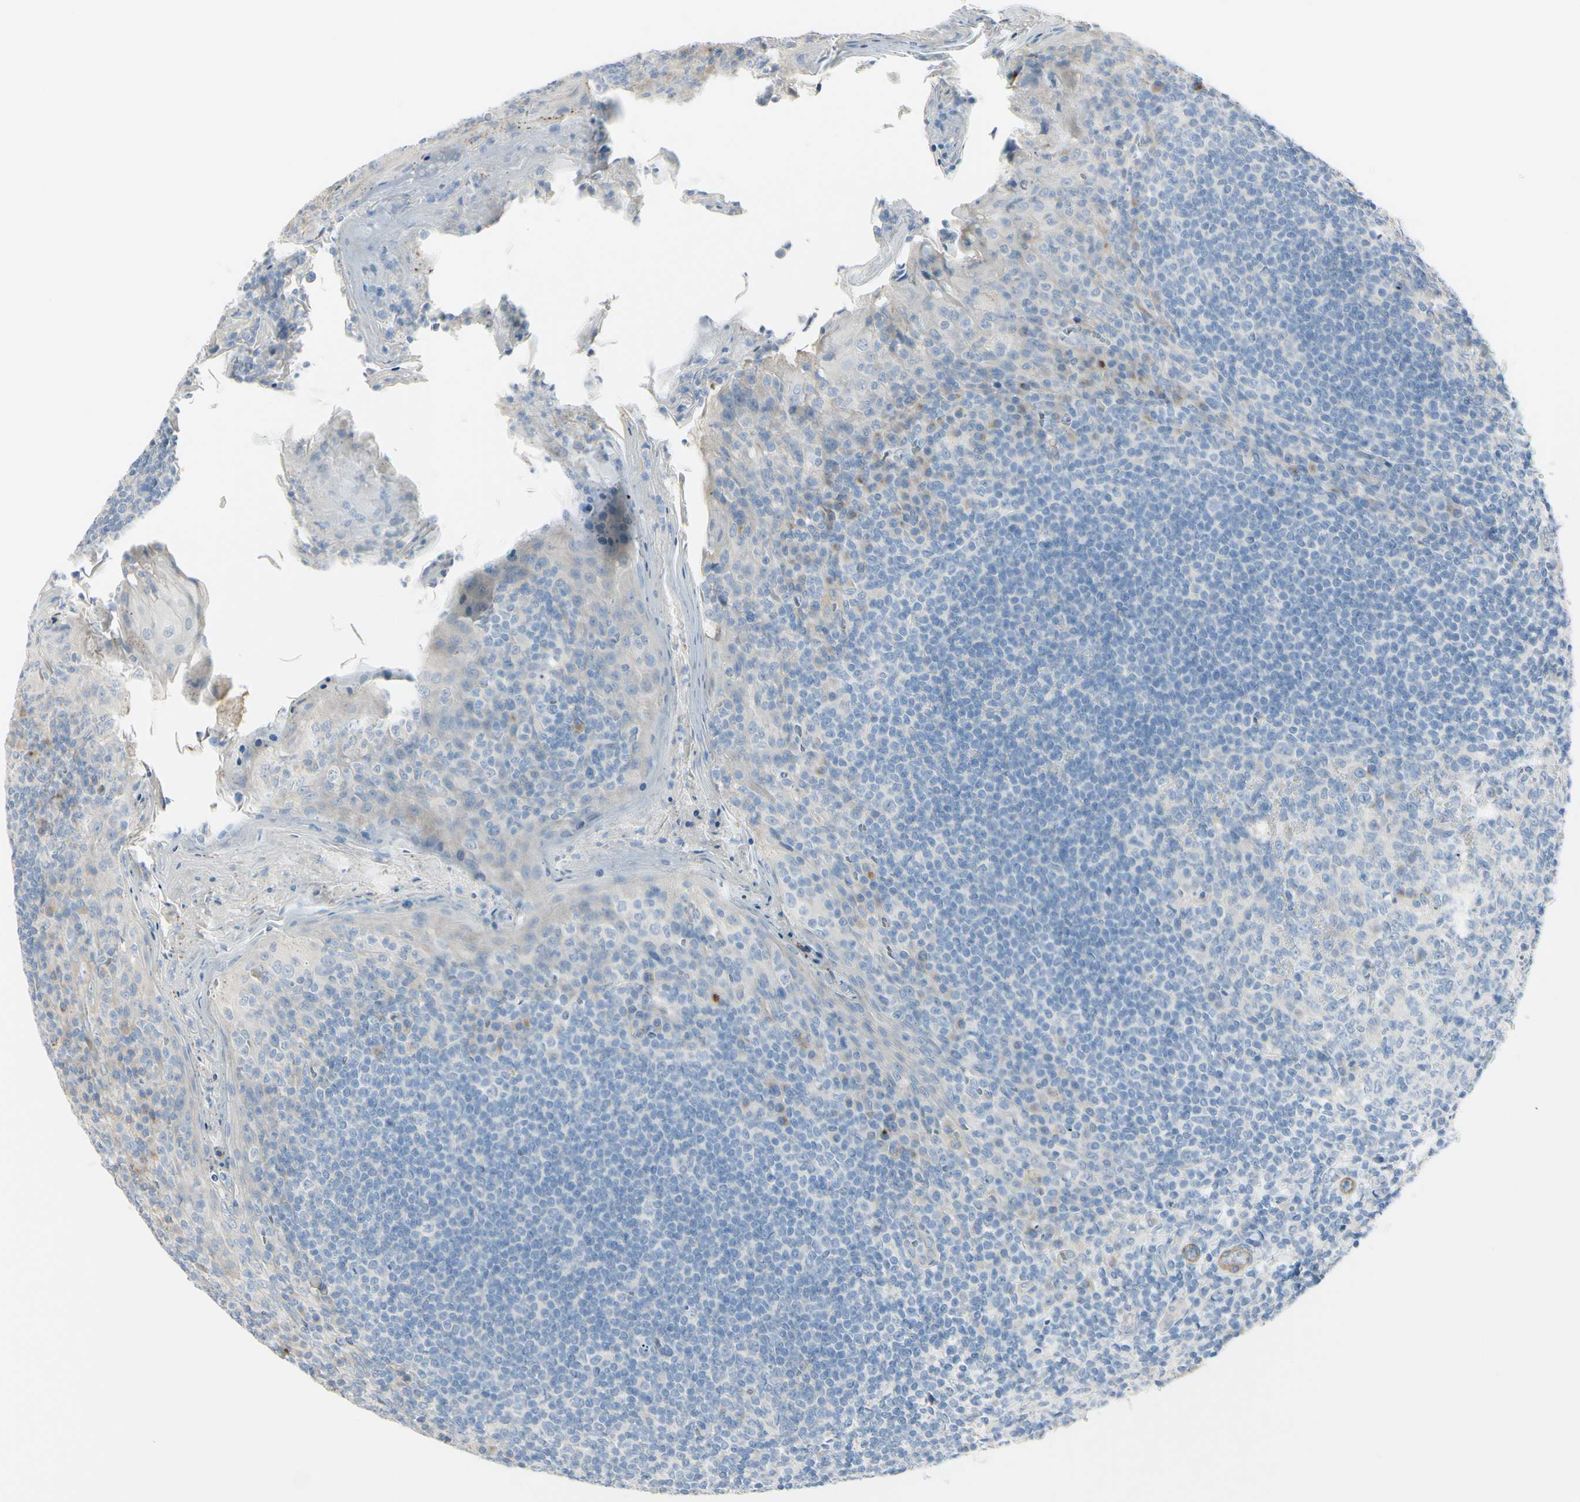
{"staining": {"intensity": "negative", "quantity": "none", "location": "none"}, "tissue": "tonsil", "cell_type": "Germinal center cells", "image_type": "normal", "snomed": [{"axis": "morphology", "description": "Normal tissue, NOS"}, {"axis": "topography", "description": "Tonsil"}], "caption": "The histopathology image displays no staining of germinal center cells in unremarkable tonsil.", "gene": "NCBP2L", "patient": {"sex": "male", "age": 31}}